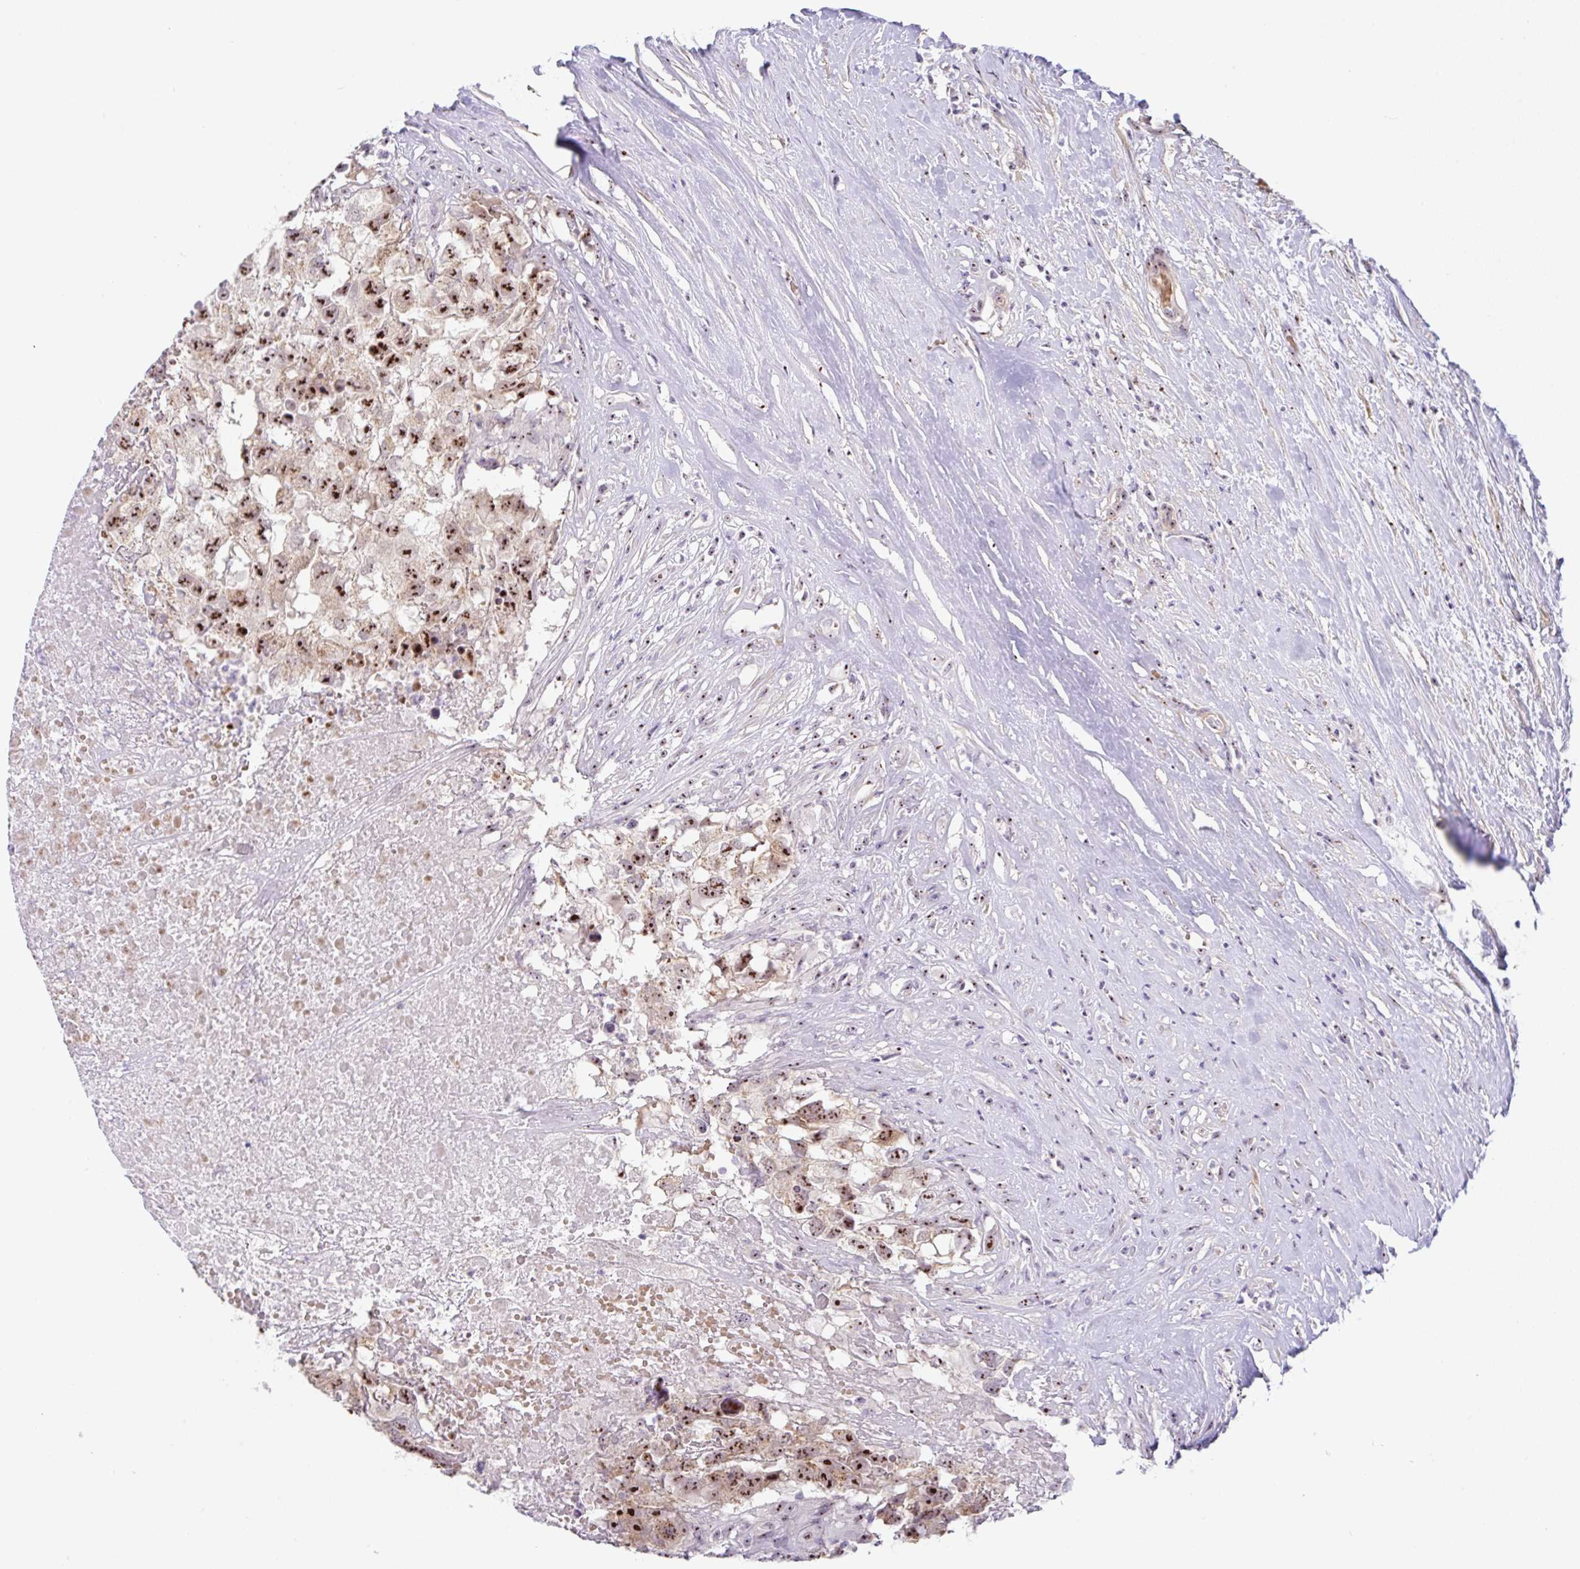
{"staining": {"intensity": "strong", "quantity": ">75%", "location": "nuclear"}, "tissue": "testis cancer", "cell_type": "Tumor cells", "image_type": "cancer", "snomed": [{"axis": "morphology", "description": "Carcinoma, Embryonal, NOS"}, {"axis": "topography", "description": "Testis"}], "caption": "Strong nuclear protein positivity is seen in about >75% of tumor cells in testis embryonal carcinoma.", "gene": "MXRA8", "patient": {"sex": "male", "age": 83}}